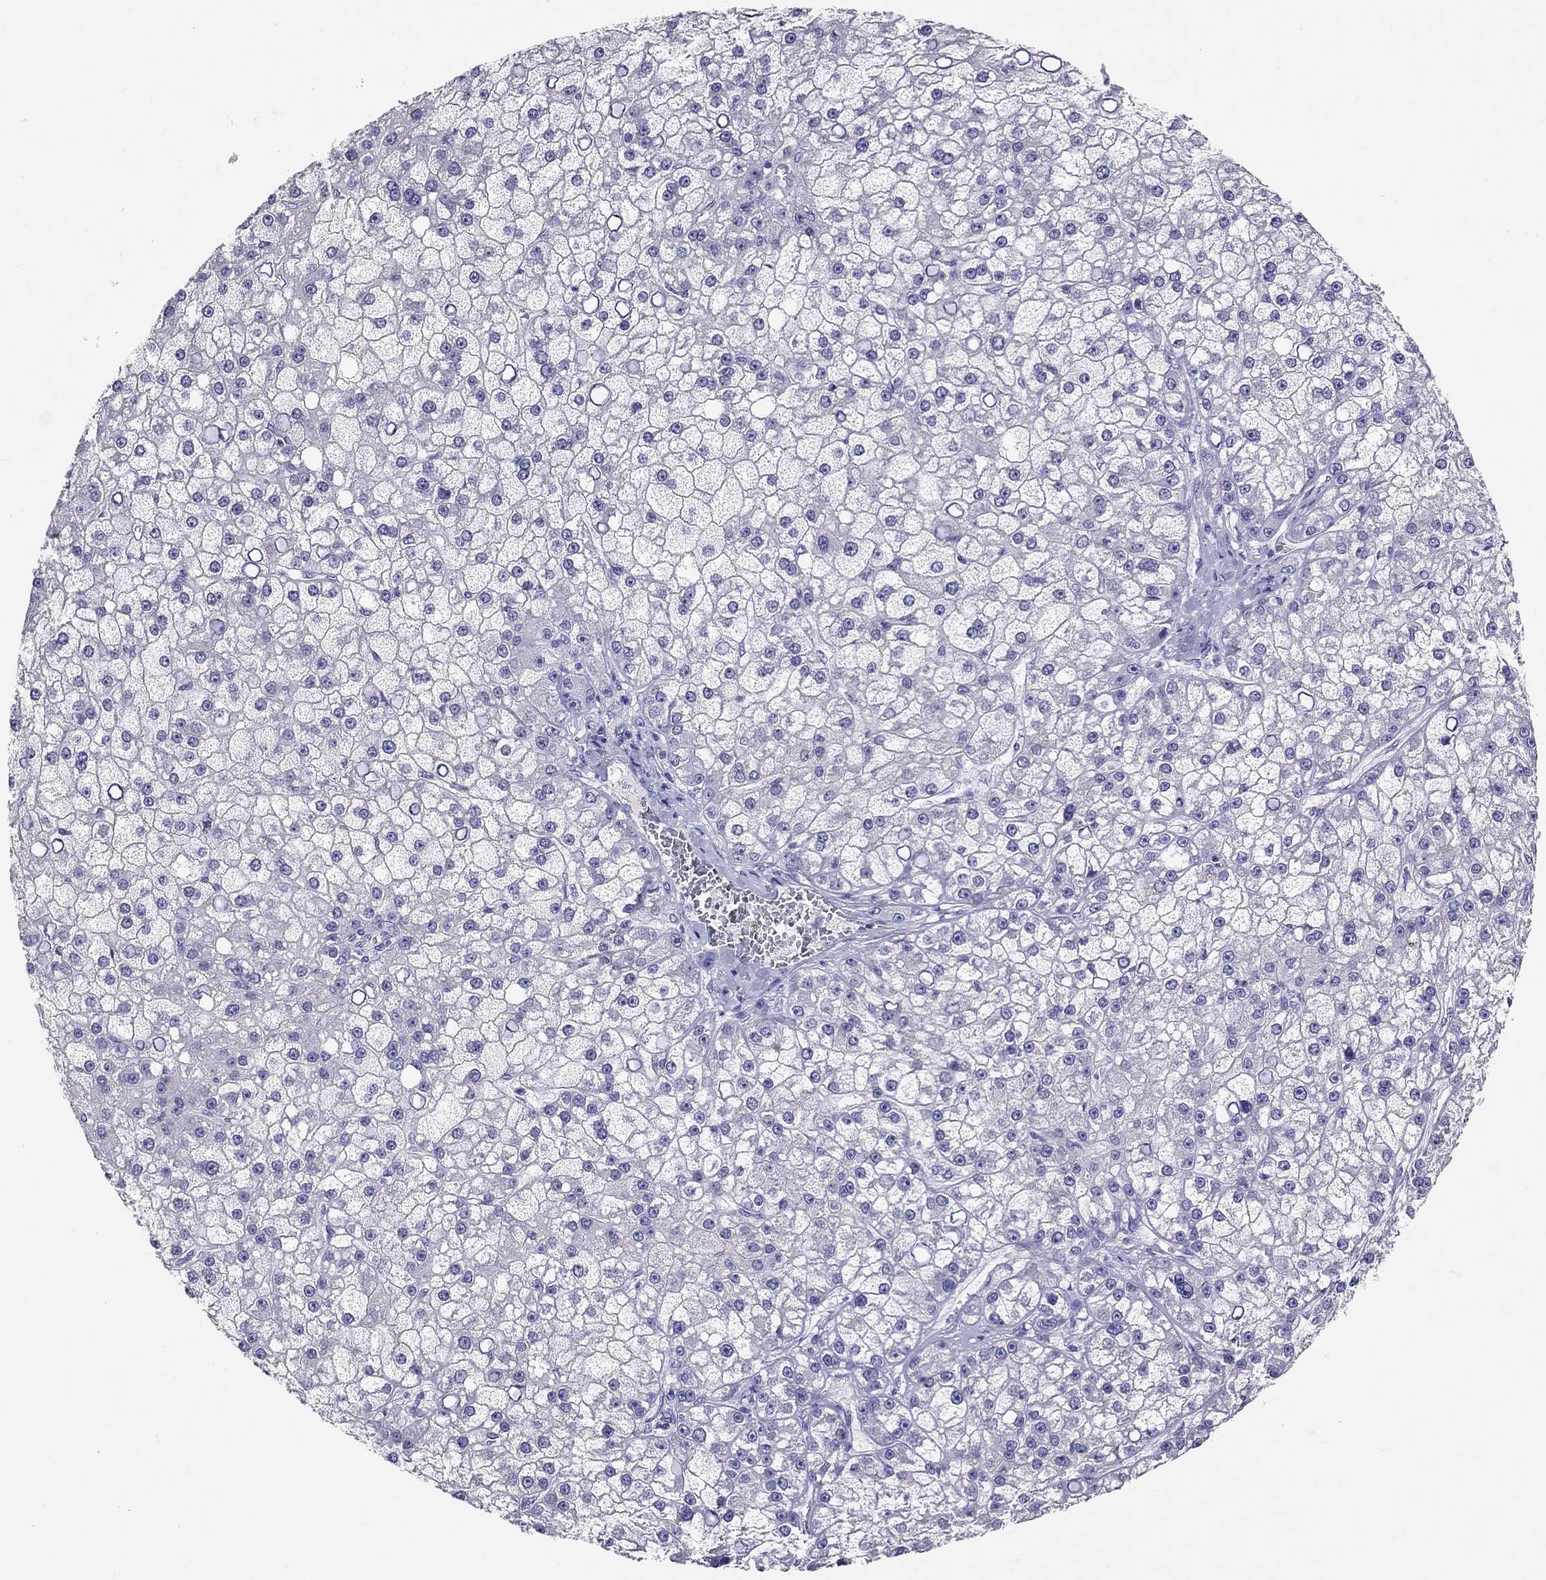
{"staining": {"intensity": "negative", "quantity": "none", "location": "none"}, "tissue": "liver cancer", "cell_type": "Tumor cells", "image_type": "cancer", "snomed": [{"axis": "morphology", "description": "Carcinoma, Hepatocellular, NOS"}, {"axis": "topography", "description": "Liver"}], "caption": "The photomicrograph shows no staining of tumor cells in liver cancer.", "gene": "CALHM1", "patient": {"sex": "male", "age": 67}}